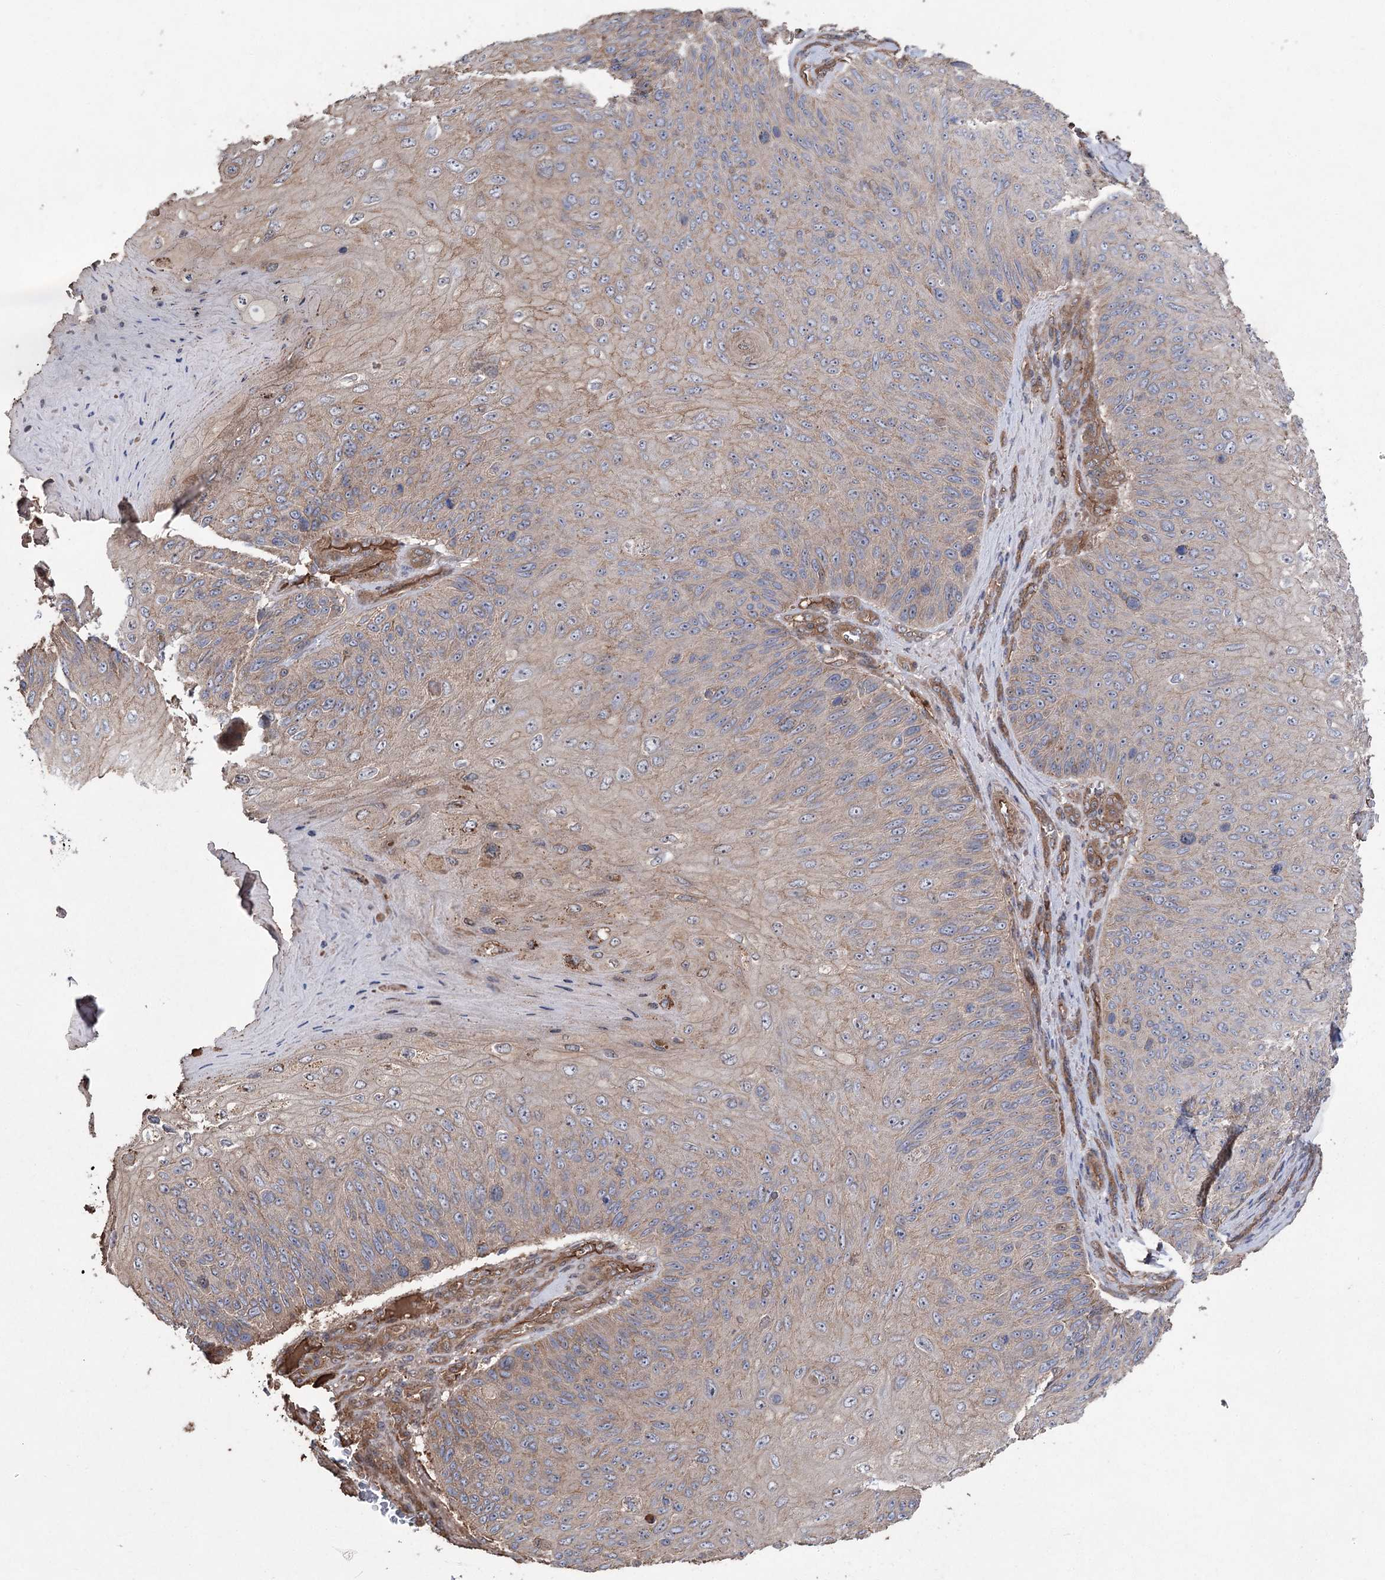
{"staining": {"intensity": "weak", "quantity": ">75%", "location": "cytoplasmic/membranous"}, "tissue": "skin cancer", "cell_type": "Tumor cells", "image_type": "cancer", "snomed": [{"axis": "morphology", "description": "Squamous cell carcinoma, NOS"}, {"axis": "topography", "description": "Skin"}], "caption": "This is an image of immunohistochemistry (IHC) staining of skin cancer, which shows weak positivity in the cytoplasmic/membranous of tumor cells.", "gene": "LARS2", "patient": {"sex": "female", "age": 88}}